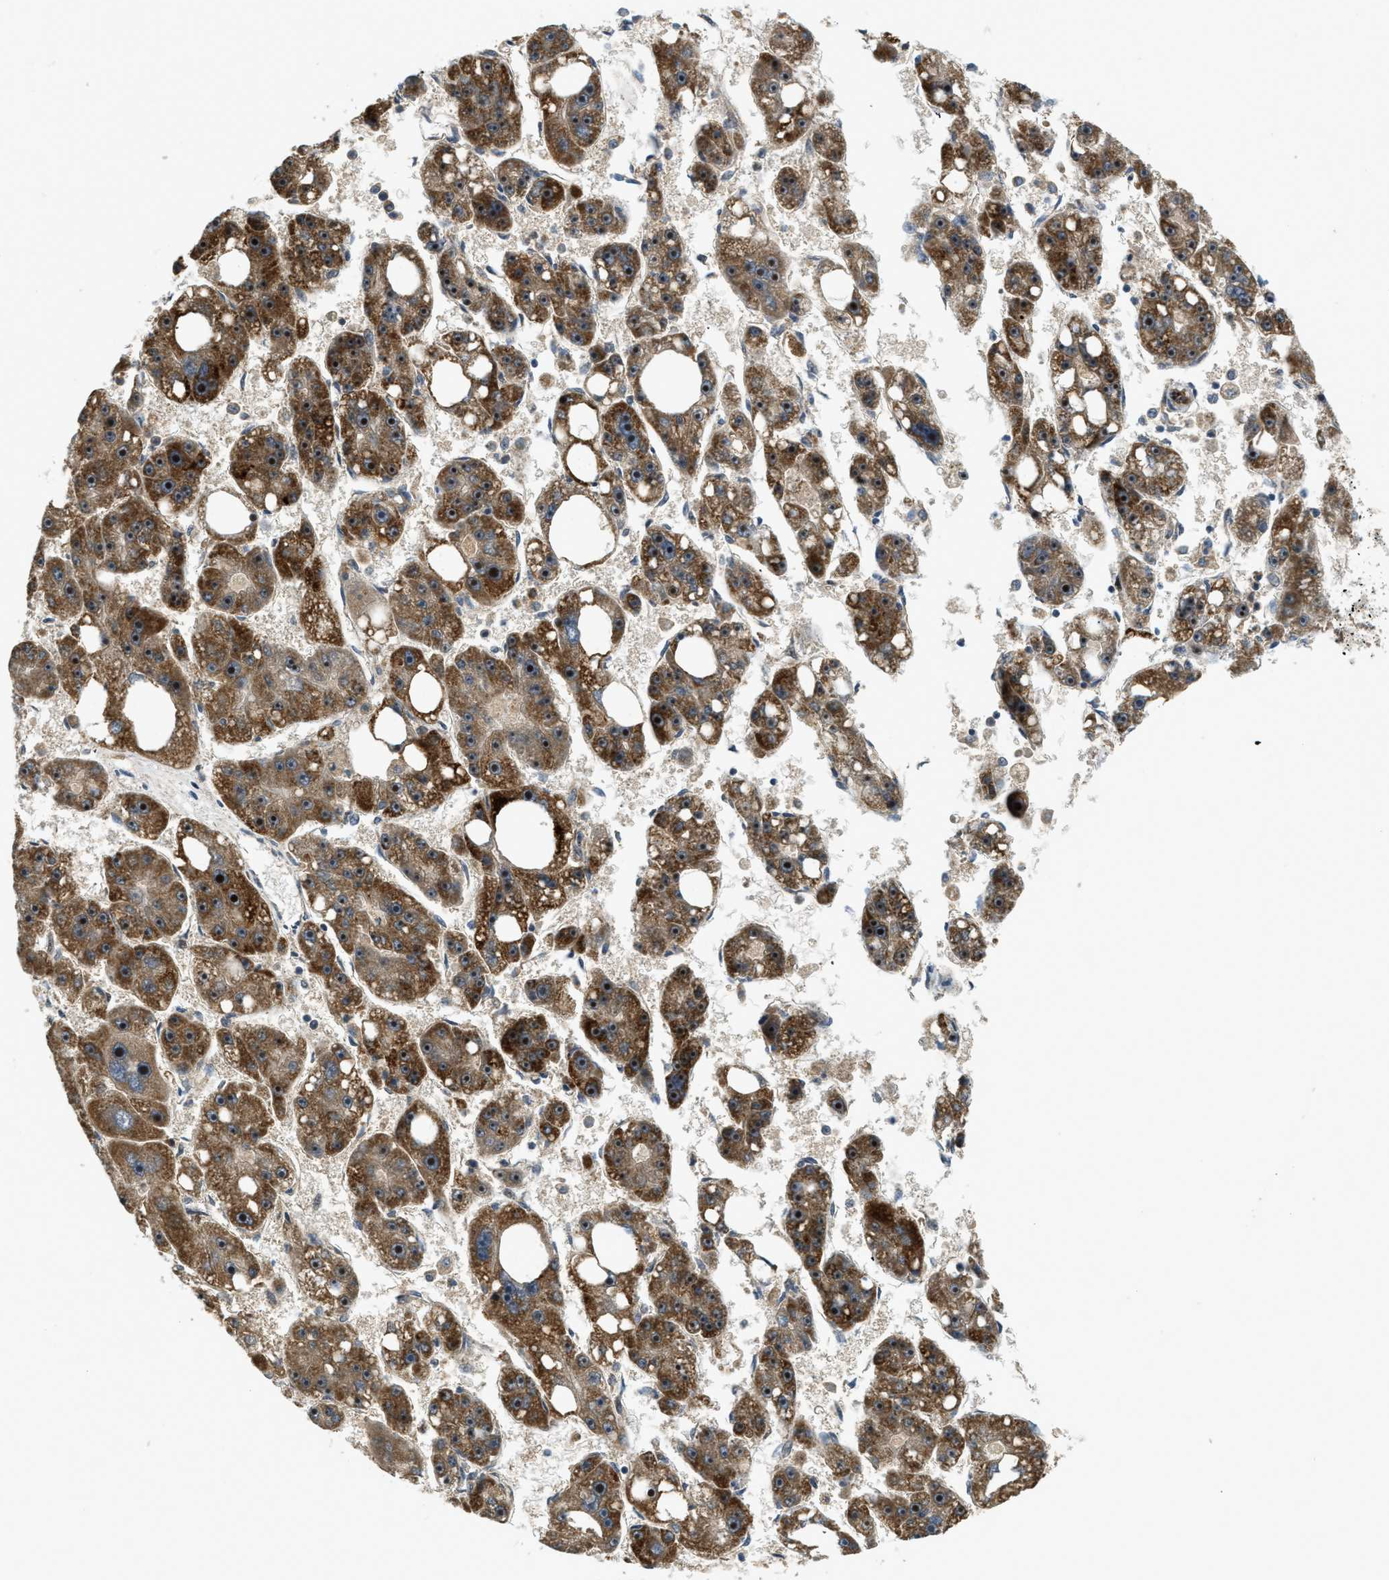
{"staining": {"intensity": "strong", "quantity": "25%-75%", "location": "cytoplasmic/membranous"}, "tissue": "liver cancer", "cell_type": "Tumor cells", "image_type": "cancer", "snomed": [{"axis": "morphology", "description": "Carcinoma, Hepatocellular, NOS"}, {"axis": "topography", "description": "Liver"}], "caption": "Protein expression analysis of liver hepatocellular carcinoma exhibits strong cytoplasmic/membranous staining in approximately 25%-75% of tumor cells. (brown staining indicates protein expression, while blue staining denotes nuclei).", "gene": "TRAPPC14", "patient": {"sex": "female", "age": 61}}